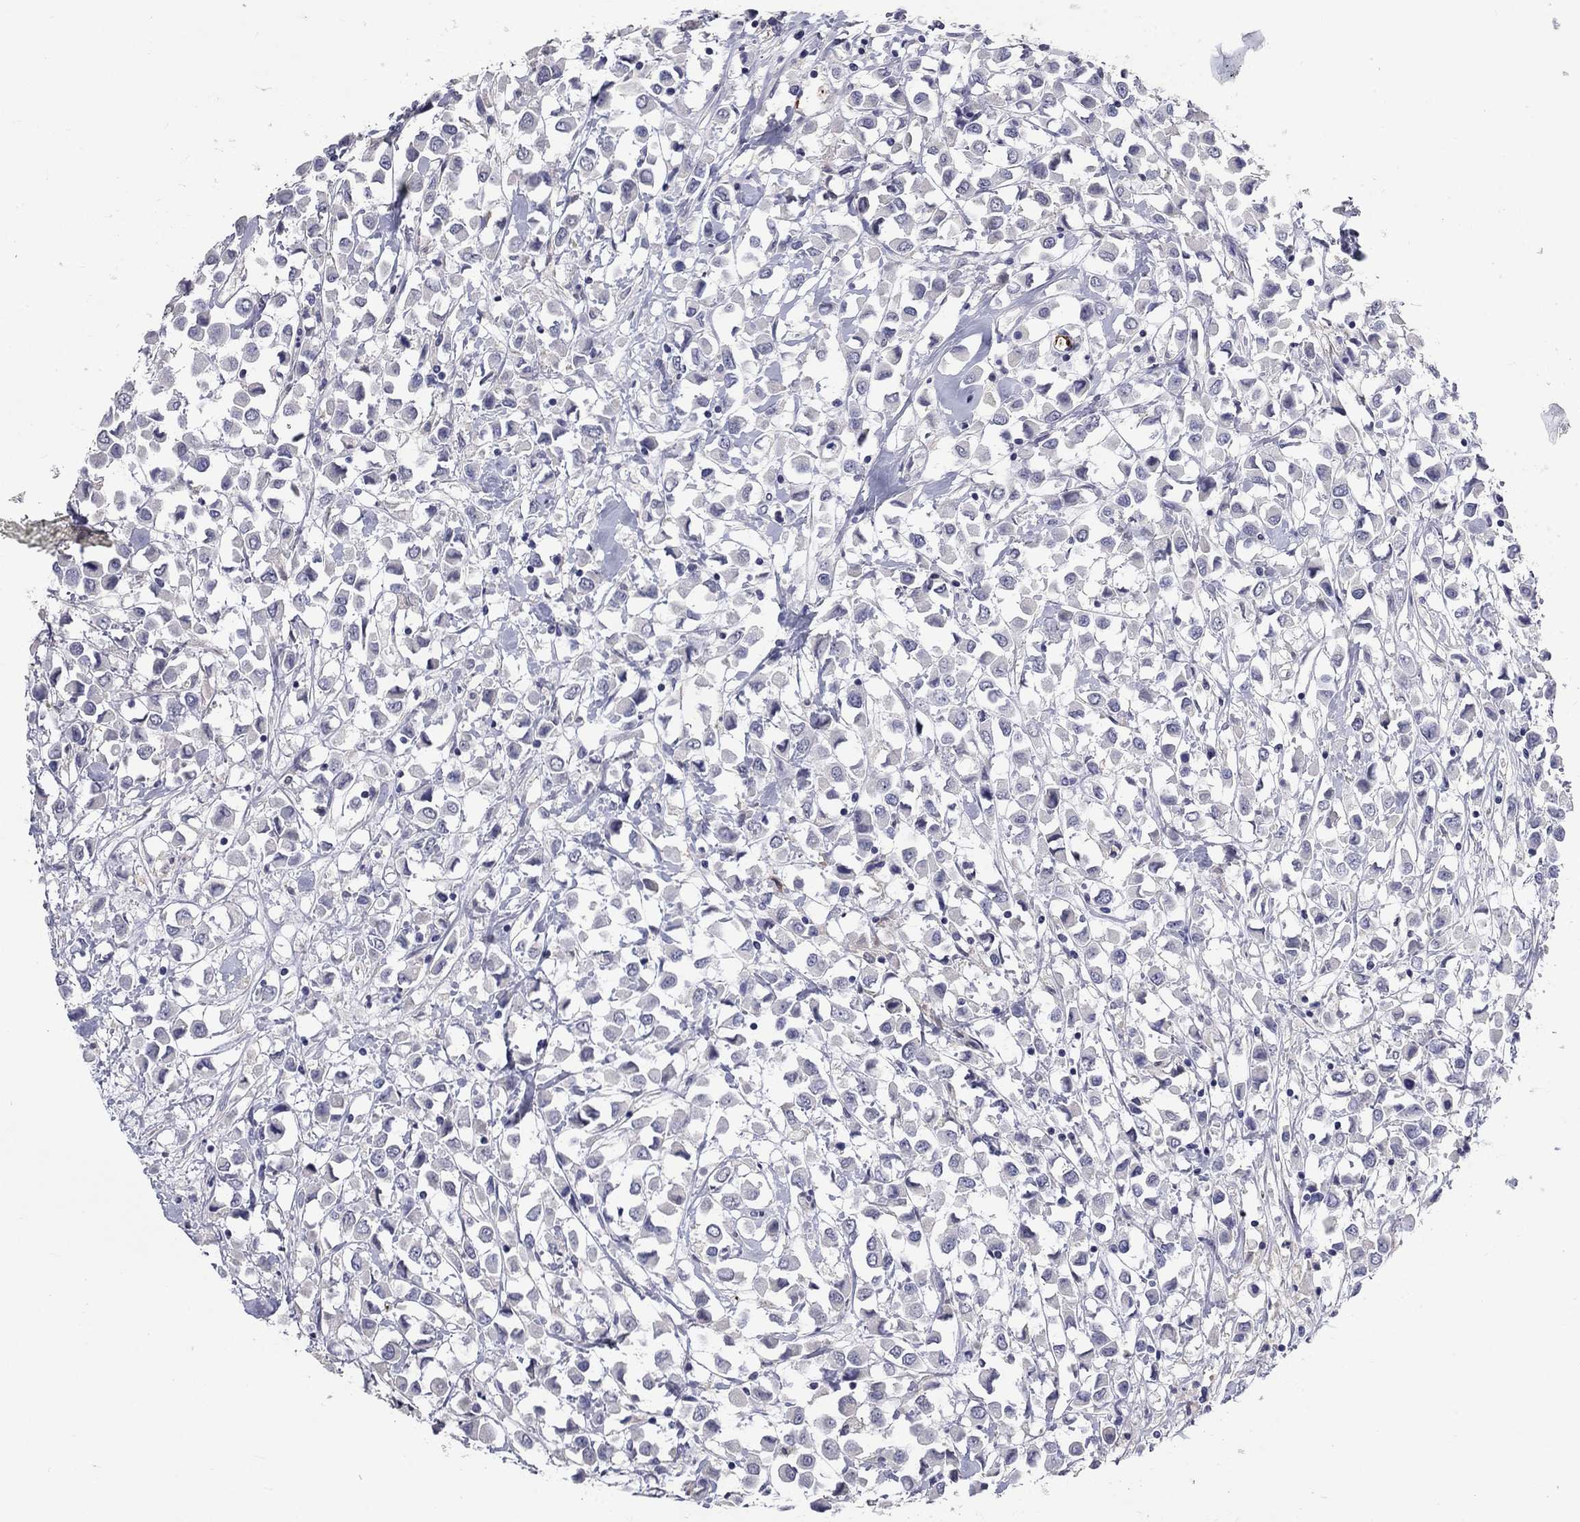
{"staining": {"intensity": "negative", "quantity": "none", "location": "none"}, "tissue": "breast cancer", "cell_type": "Tumor cells", "image_type": "cancer", "snomed": [{"axis": "morphology", "description": "Duct carcinoma"}, {"axis": "topography", "description": "Breast"}], "caption": "Invasive ductal carcinoma (breast) was stained to show a protein in brown. There is no significant positivity in tumor cells.", "gene": "PLEK", "patient": {"sex": "female", "age": 61}}